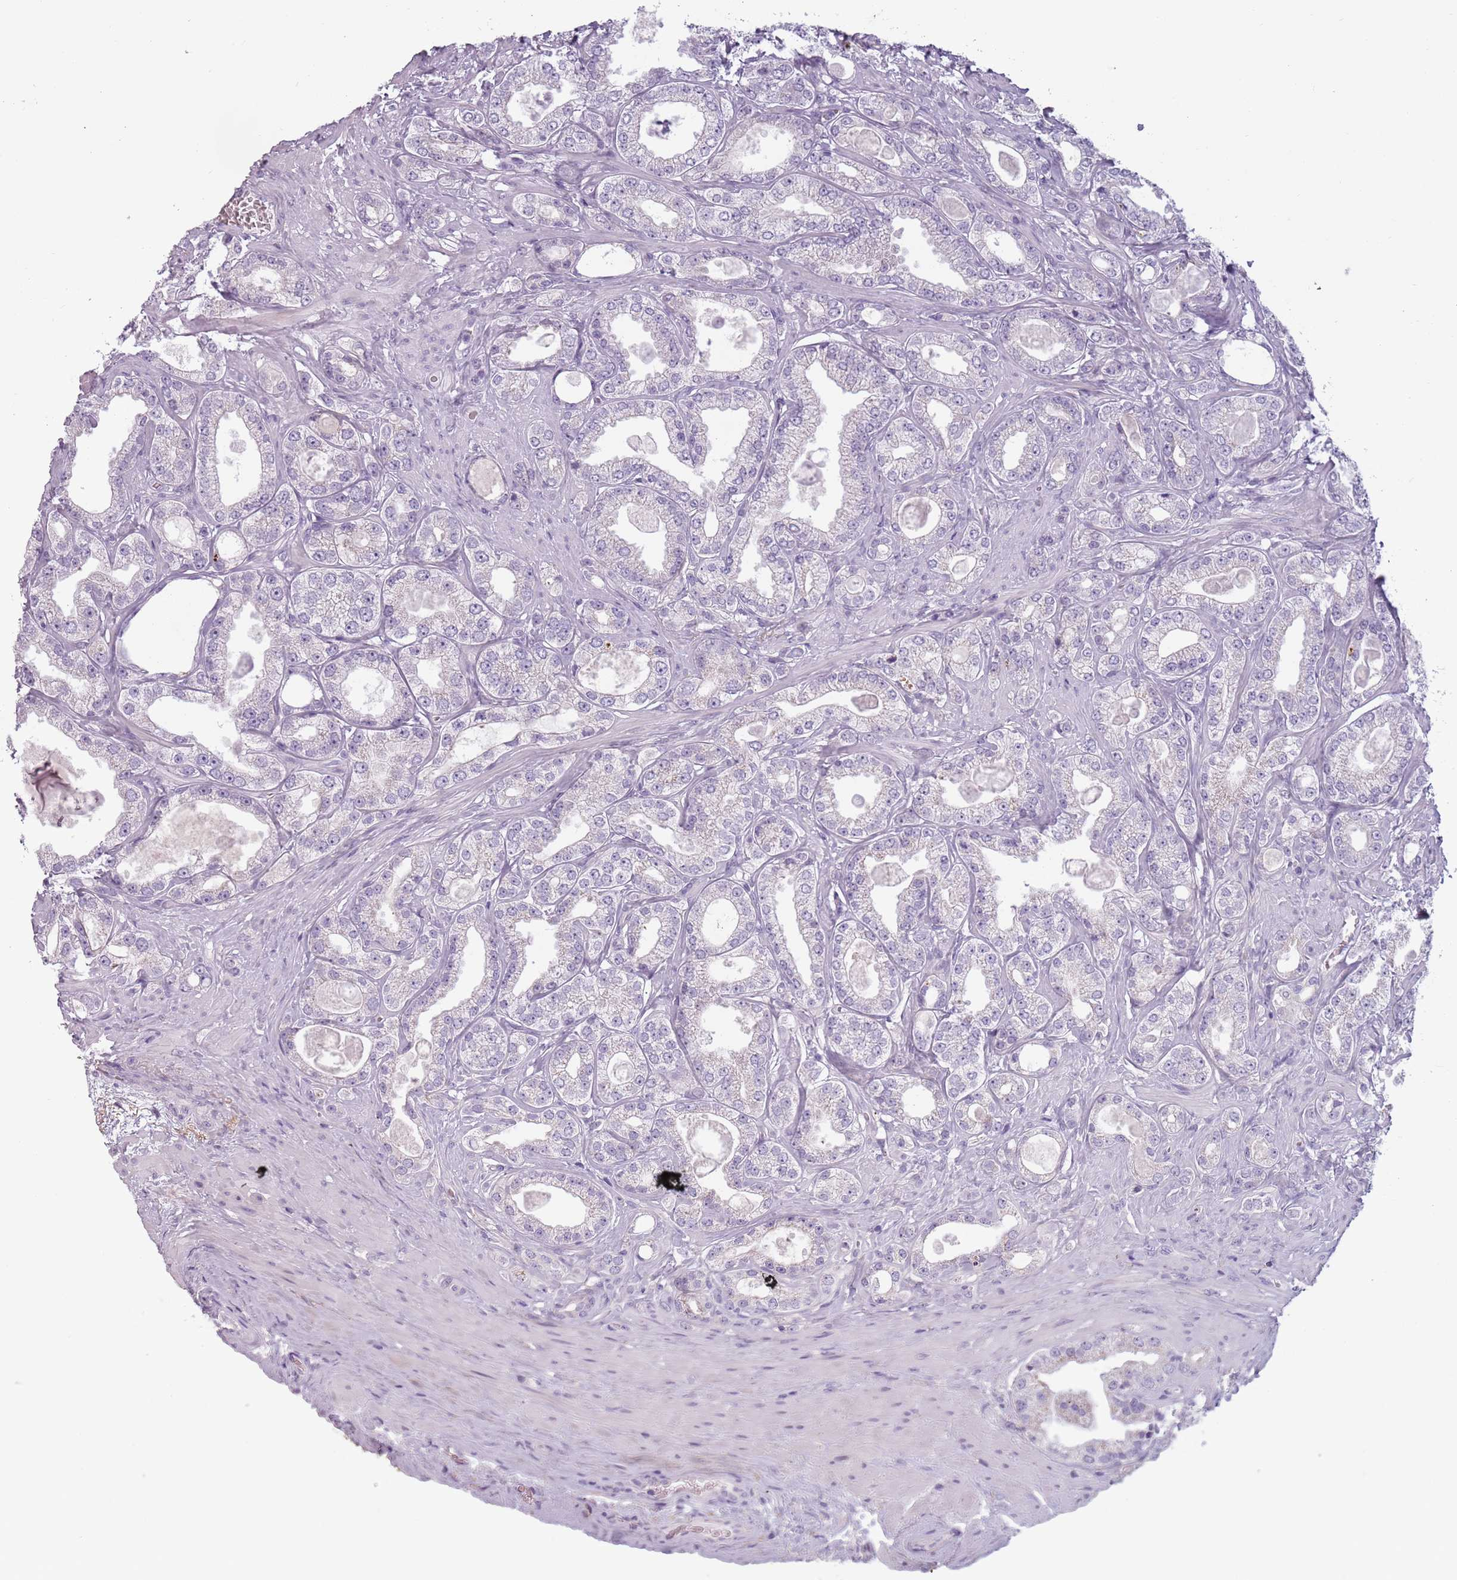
{"staining": {"intensity": "negative", "quantity": "none", "location": "none"}, "tissue": "prostate cancer", "cell_type": "Tumor cells", "image_type": "cancer", "snomed": [{"axis": "morphology", "description": "Adenocarcinoma, Low grade"}, {"axis": "topography", "description": "Prostate"}], "caption": "Prostate cancer (adenocarcinoma (low-grade)) was stained to show a protein in brown. There is no significant expression in tumor cells. The staining was performed using DAB to visualize the protein expression in brown, while the nuclei were stained in blue with hematoxylin (Magnification: 20x).", "gene": "MEGF8", "patient": {"sex": "male", "age": 63}}